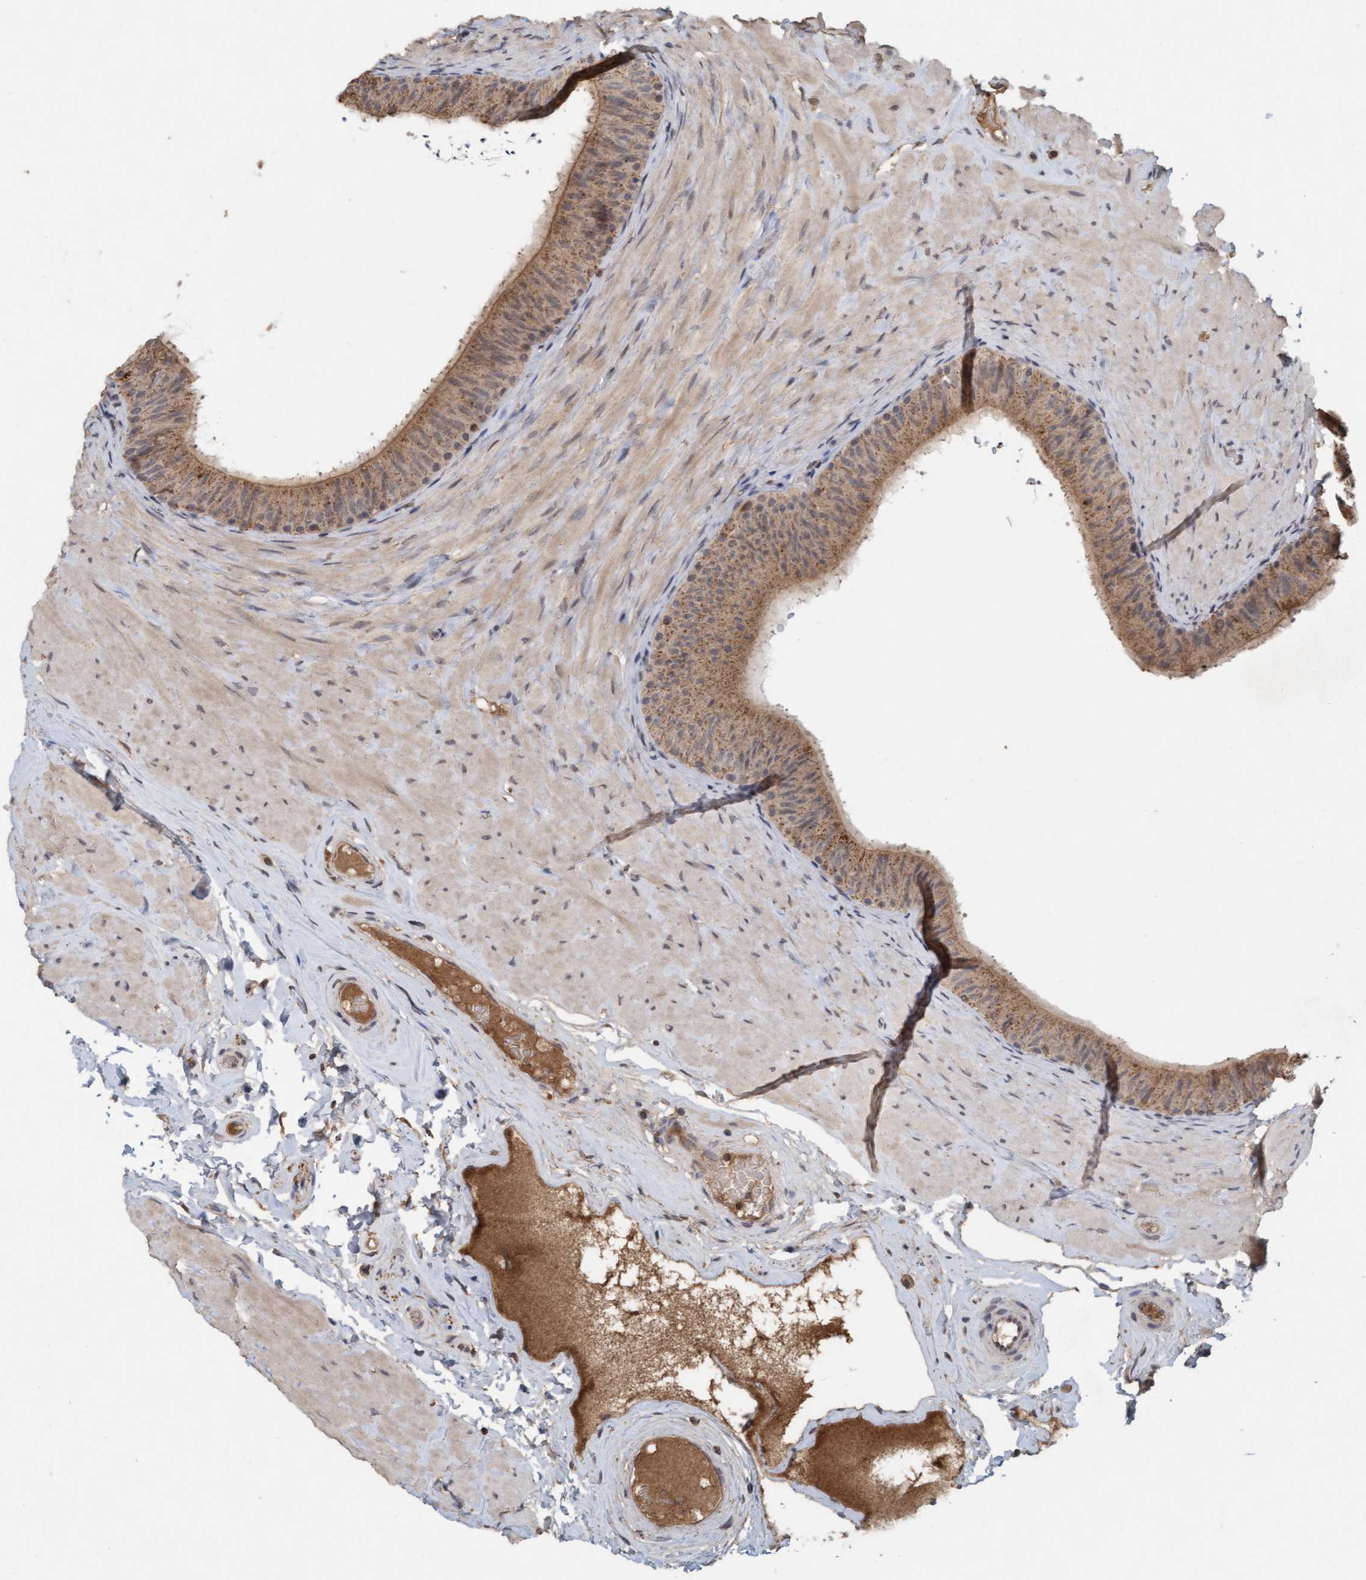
{"staining": {"intensity": "weak", "quantity": ">75%", "location": "cytoplasmic/membranous"}, "tissue": "epididymis", "cell_type": "Glandular cells", "image_type": "normal", "snomed": [{"axis": "morphology", "description": "Normal tissue, NOS"}, {"axis": "topography", "description": "Epididymis"}], "caption": "This is a photomicrograph of immunohistochemistry staining of unremarkable epididymis, which shows weak positivity in the cytoplasmic/membranous of glandular cells.", "gene": "VSIG8", "patient": {"sex": "male", "age": 34}}